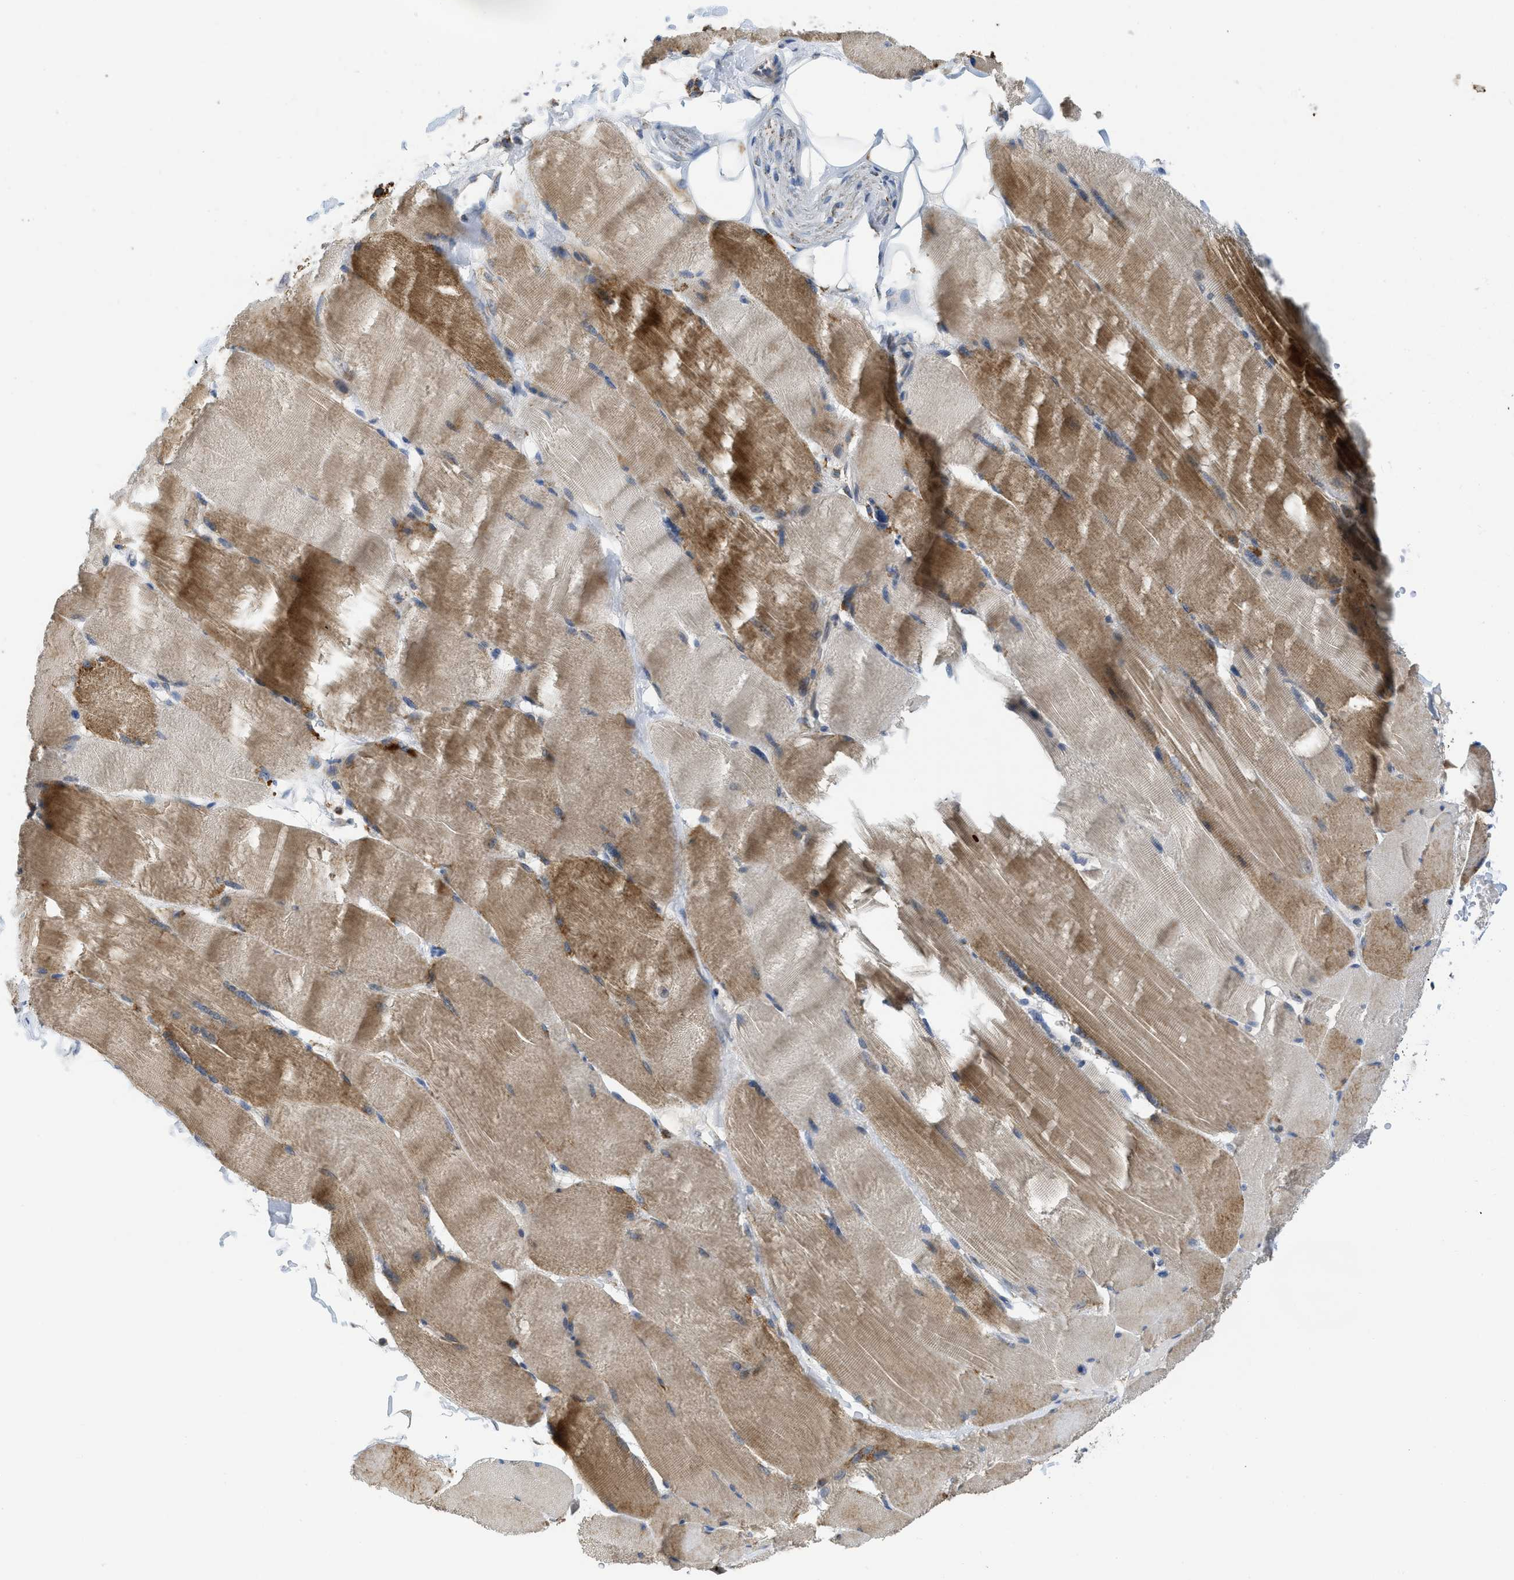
{"staining": {"intensity": "moderate", "quantity": ">75%", "location": "cytoplasmic/membranous"}, "tissue": "skeletal muscle", "cell_type": "Myocytes", "image_type": "normal", "snomed": [{"axis": "morphology", "description": "Normal tissue, NOS"}, {"axis": "topography", "description": "Skin"}, {"axis": "topography", "description": "Skeletal muscle"}], "caption": "Immunohistochemistry of normal human skeletal muscle exhibits medium levels of moderate cytoplasmic/membranous expression in approximately >75% of myocytes.", "gene": "GATD3", "patient": {"sex": "male", "age": 83}}